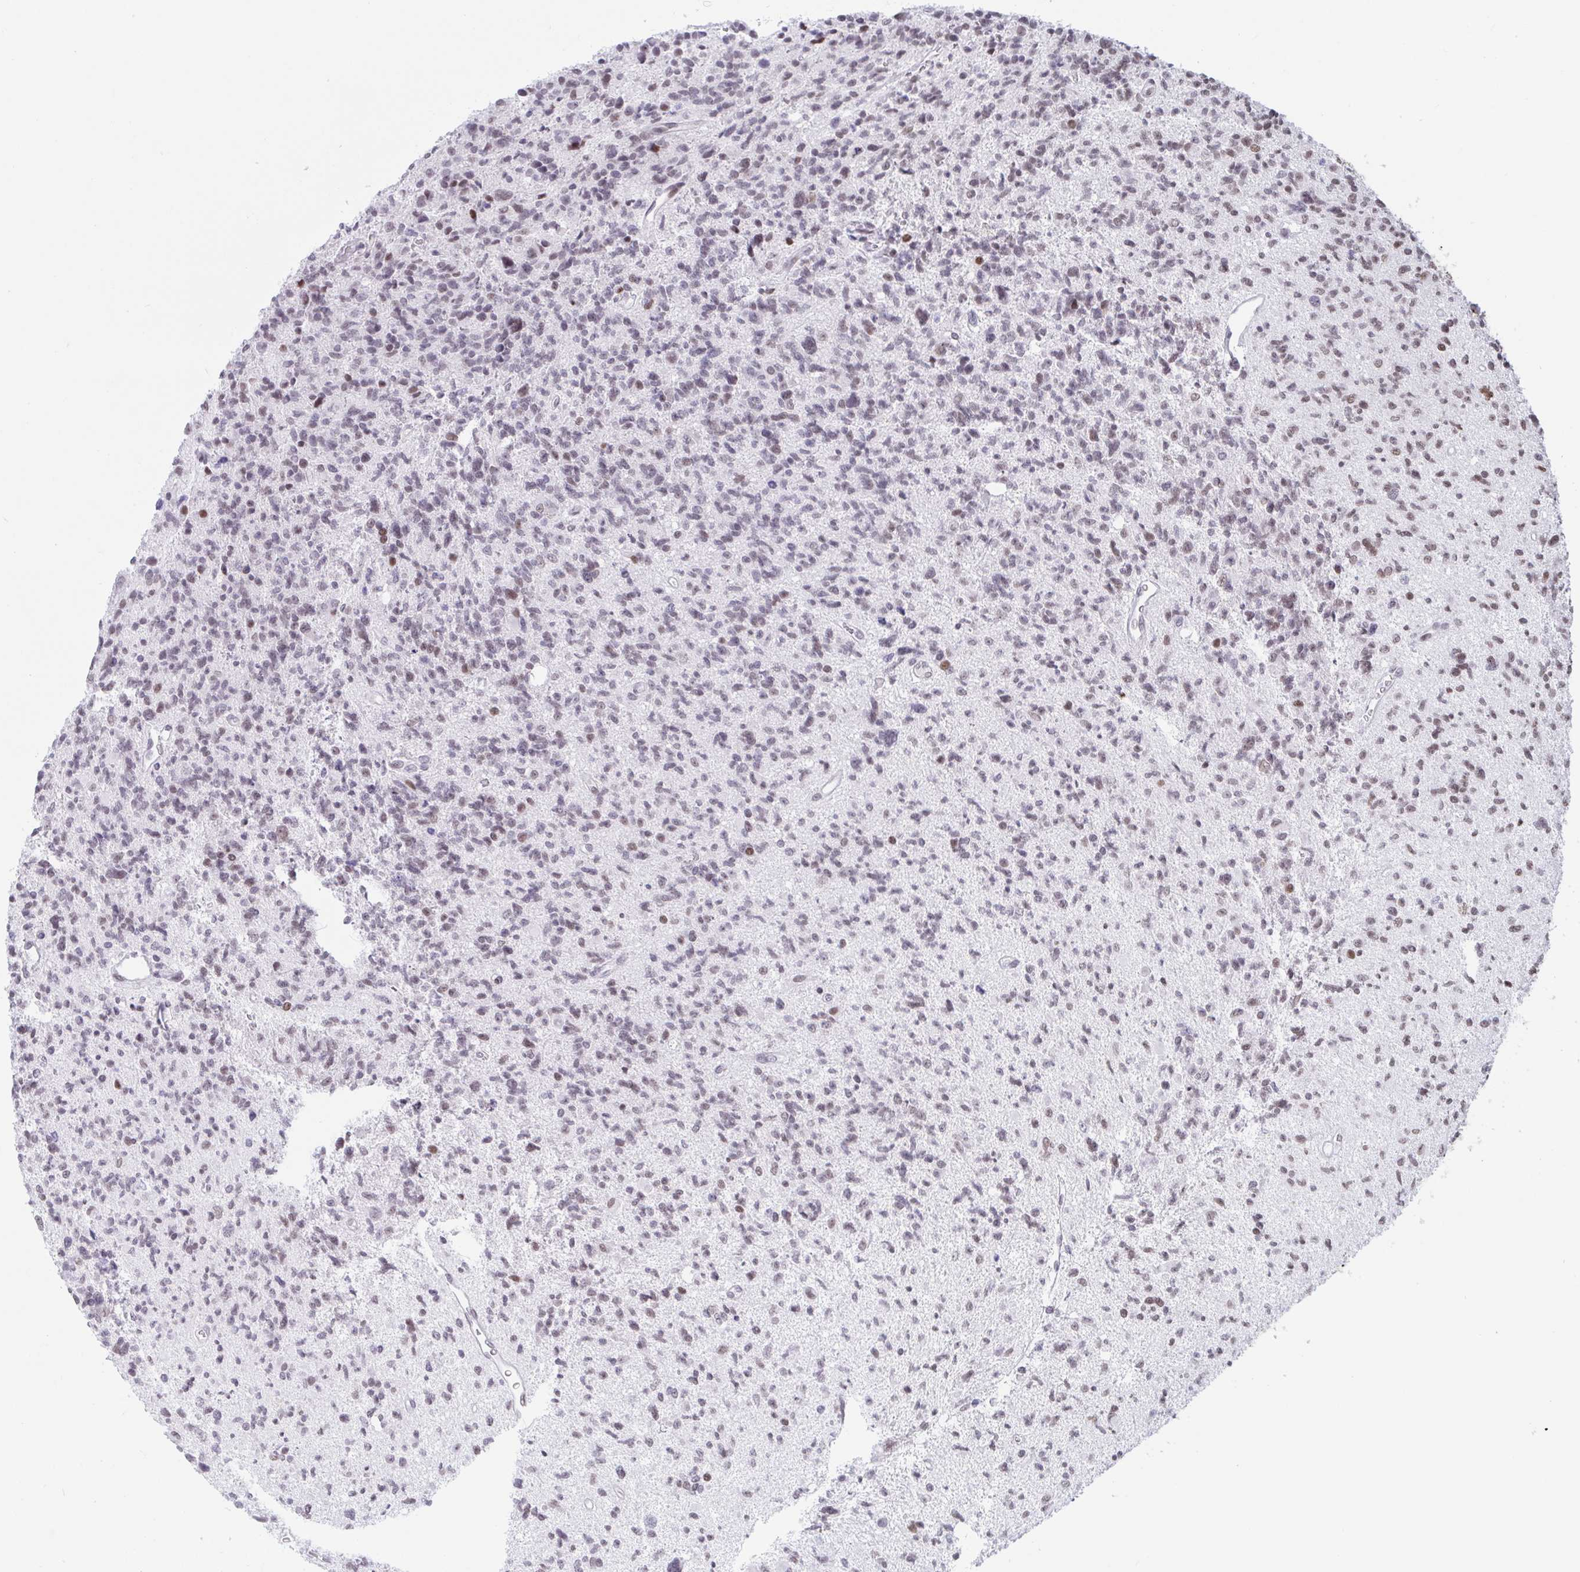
{"staining": {"intensity": "weak", "quantity": "25%-75%", "location": "nuclear"}, "tissue": "glioma", "cell_type": "Tumor cells", "image_type": "cancer", "snomed": [{"axis": "morphology", "description": "Glioma, malignant, High grade"}, {"axis": "topography", "description": "Brain"}], "caption": "Human malignant glioma (high-grade) stained with a brown dye demonstrates weak nuclear positive staining in about 25%-75% of tumor cells.", "gene": "CBFA2T2", "patient": {"sex": "male", "age": 29}}